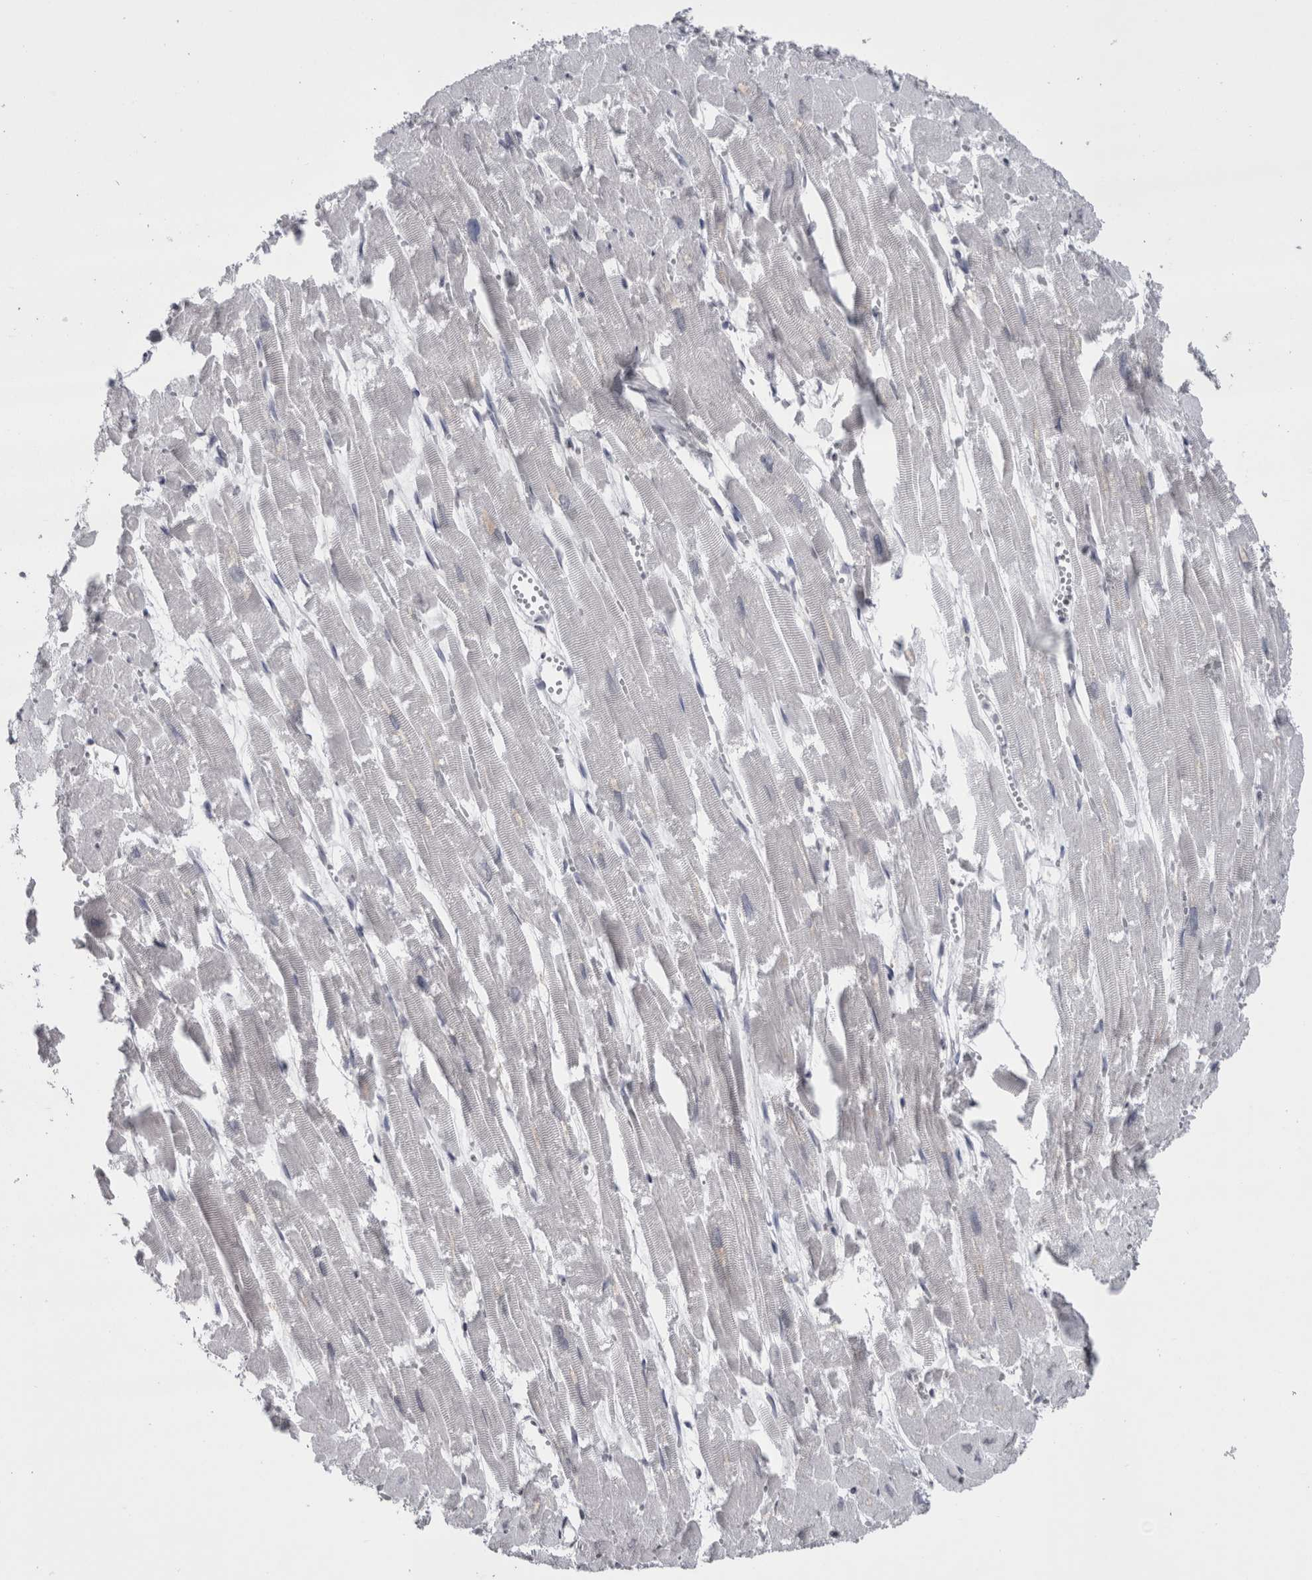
{"staining": {"intensity": "negative", "quantity": "none", "location": "none"}, "tissue": "heart muscle", "cell_type": "Cardiomyocytes", "image_type": "normal", "snomed": [{"axis": "morphology", "description": "Normal tissue, NOS"}, {"axis": "topography", "description": "Heart"}], "caption": "Immunohistochemical staining of normal human heart muscle shows no significant expression in cardiomyocytes.", "gene": "PAX5", "patient": {"sex": "male", "age": 54}}